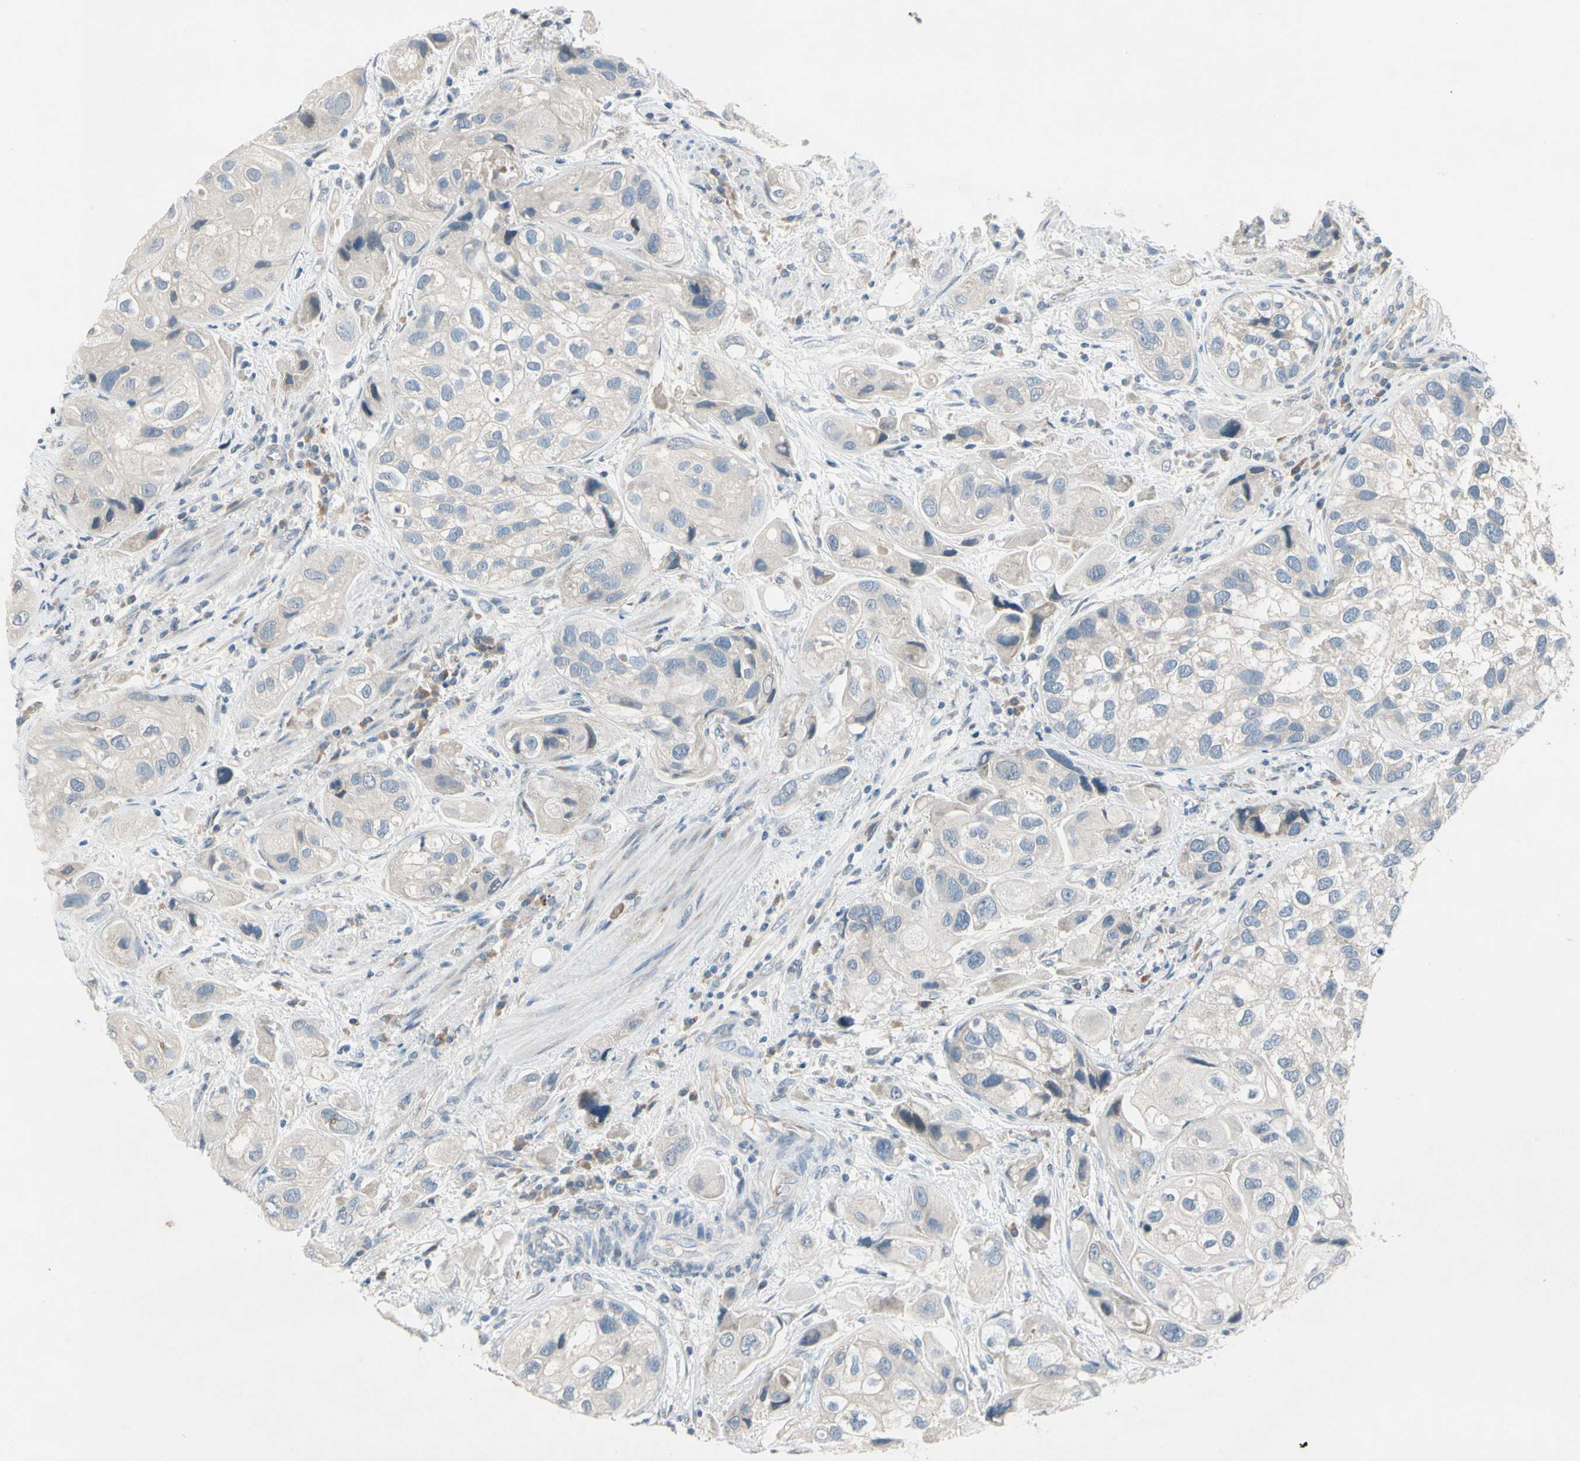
{"staining": {"intensity": "negative", "quantity": "none", "location": "none"}, "tissue": "urothelial cancer", "cell_type": "Tumor cells", "image_type": "cancer", "snomed": [{"axis": "morphology", "description": "Urothelial carcinoma, High grade"}, {"axis": "topography", "description": "Urinary bladder"}], "caption": "Micrograph shows no significant protein positivity in tumor cells of urothelial cancer.", "gene": "PIP5K1B", "patient": {"sex": "female", "age": 64}}